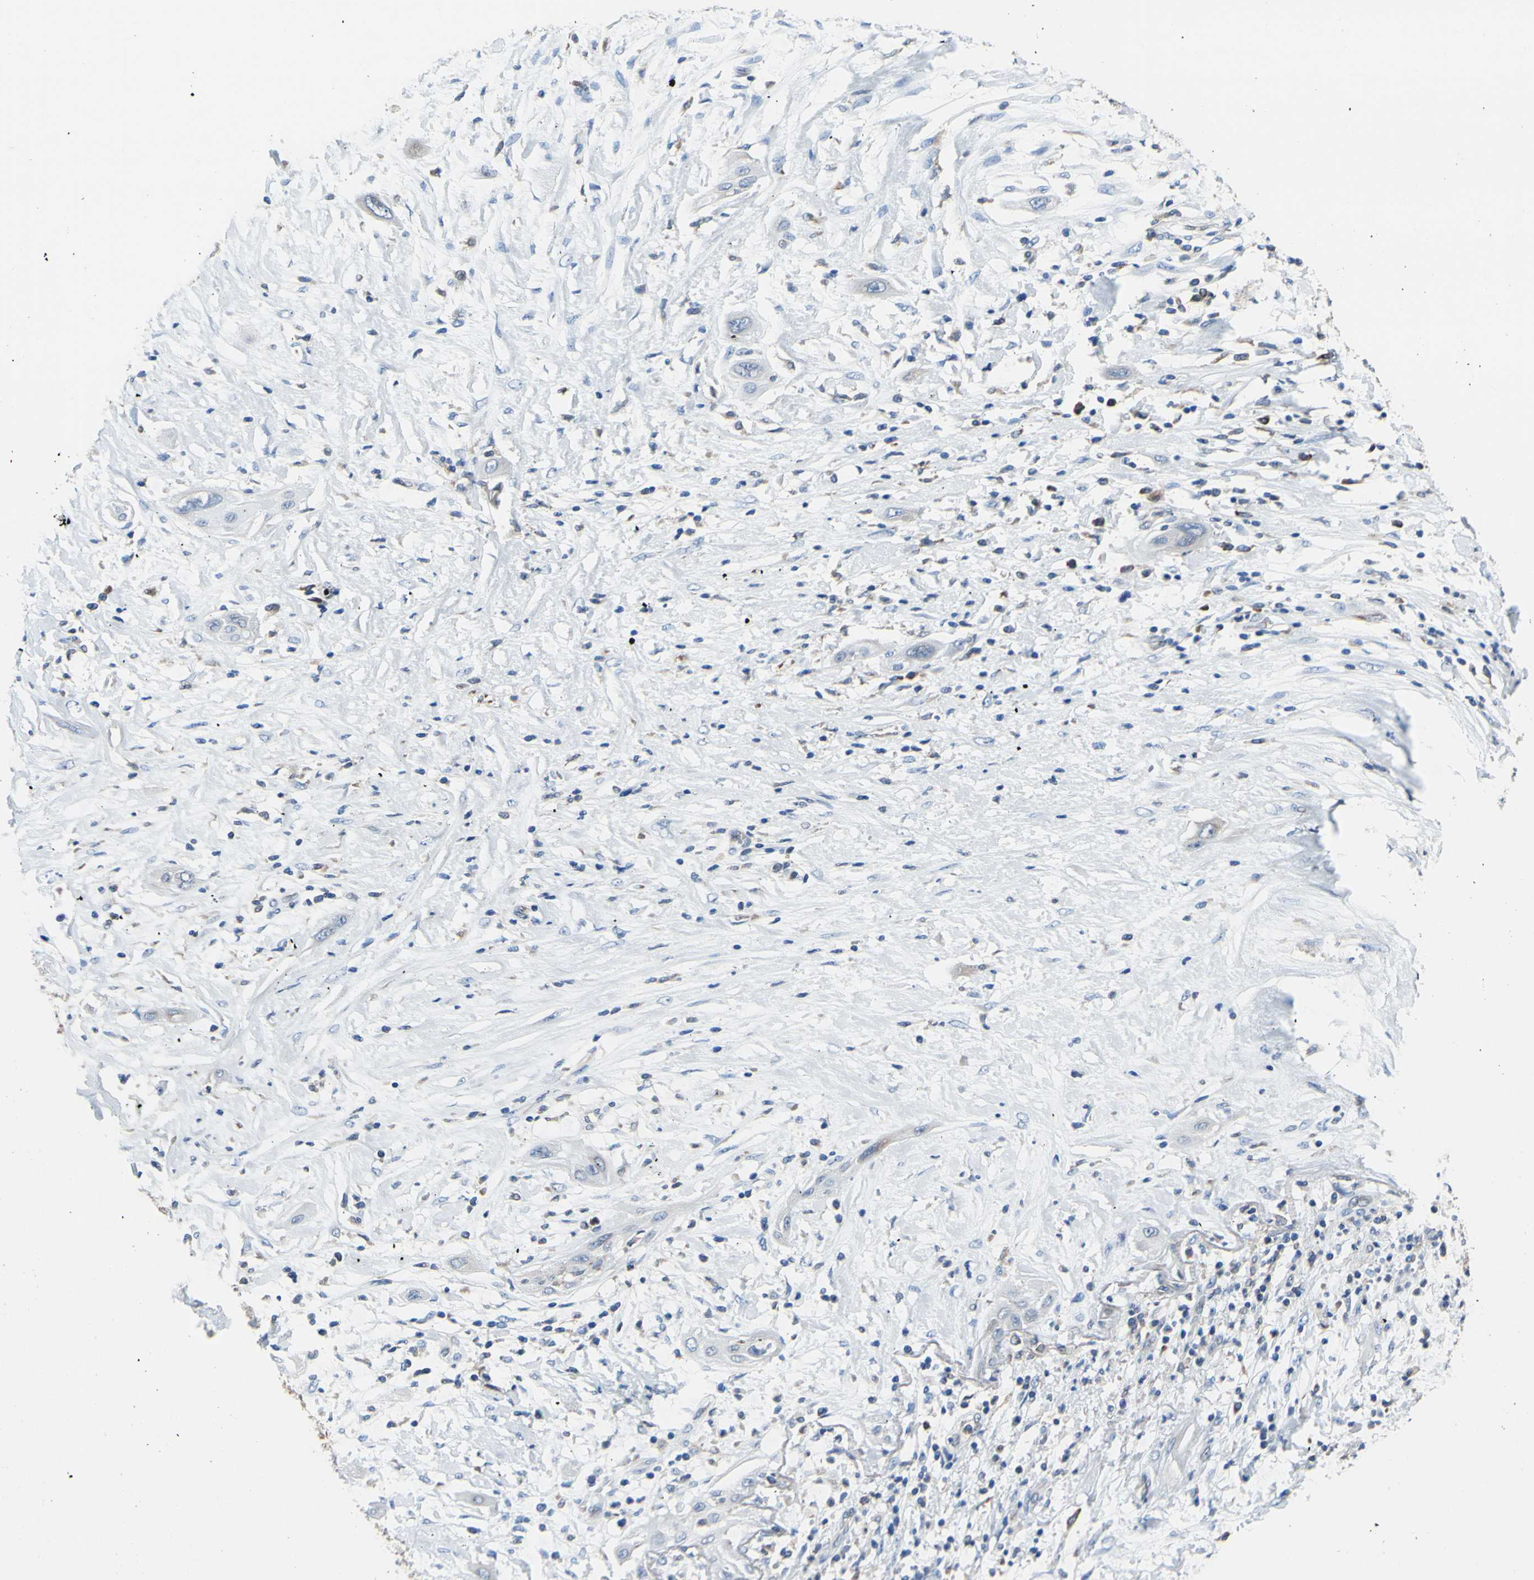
{"staining": {"intensity": "negative", "quantity": "none", "location": "none"}, "tissue": "lung cancer", "cell_type": "Tumor cells", "image_type": "cancer", "snomed": [{"axis": "morphology", "description": "Squamous cell carcinoma, NOS"}, {"axis": "topography", "description": "Lung"}], "caption": "Protein analysis of lung cancer shows no significant staining in tumor cells.", "gene": "MGST2", "patient": {"sex": "female", "age": 47}}